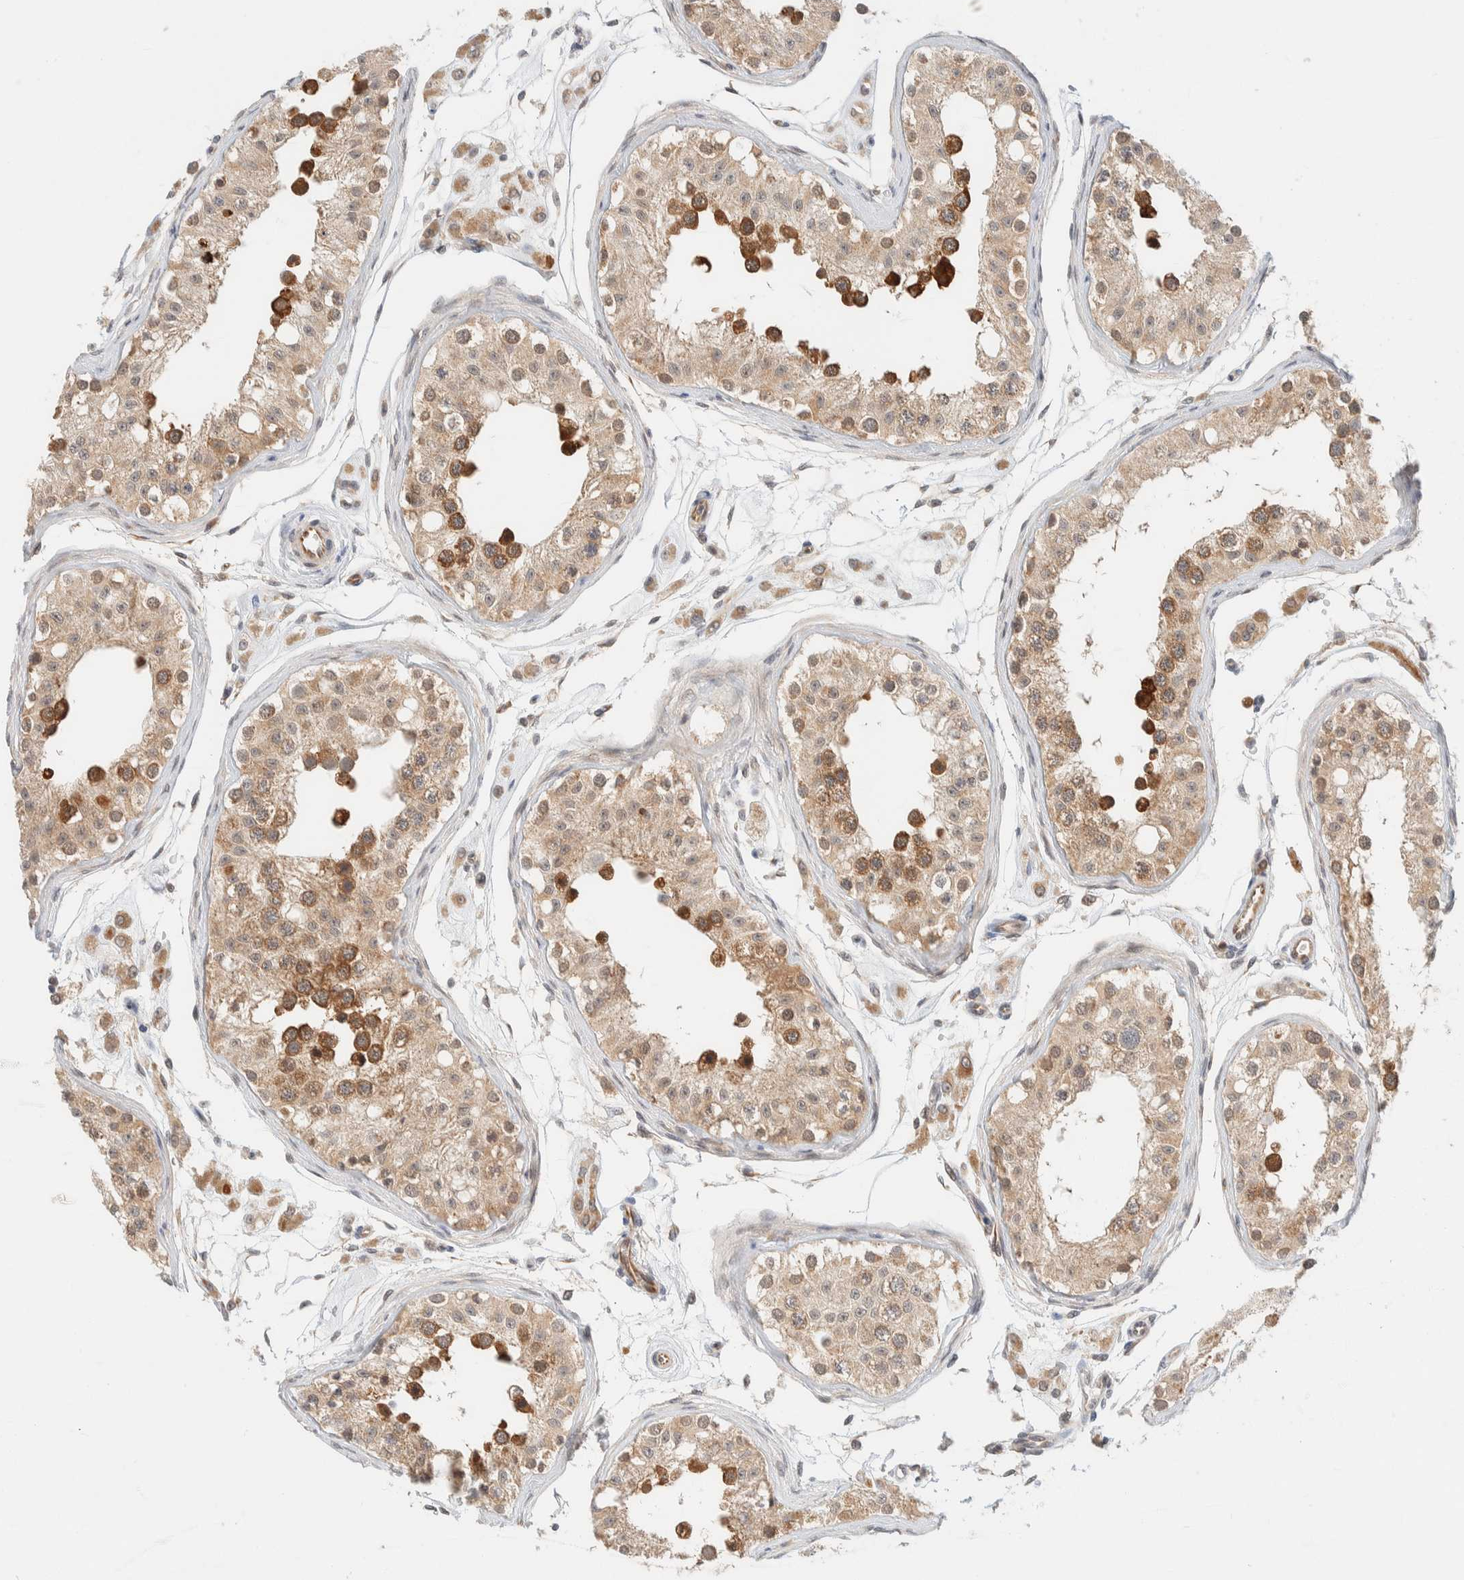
{"staining": {"intensity": "strong", "quantity": ">75%", "location": "cytoplasmic/membranous"}, "tissue": "testis", "cell_type": "Cells in seminiferous ducts", "image_type": "normal", "snomed": [{"axis": "morphology", "description": "Normal tissue, NOS"}, {"axis": "morphology", "description": "Adenocarcinoma, metastatic, NOS"}, {"axis": "topography", "description": "Testis"}], "caption": "A high-resolution histopathology image shows immunohistochemistry staining of benign testis, which demonstrates strong cytoplasmic/membranous expression in approximately >75% of cells in seminiferous ducts.", "gene": "C8orf76", "patient": {"sex": "male", "age": 26}}